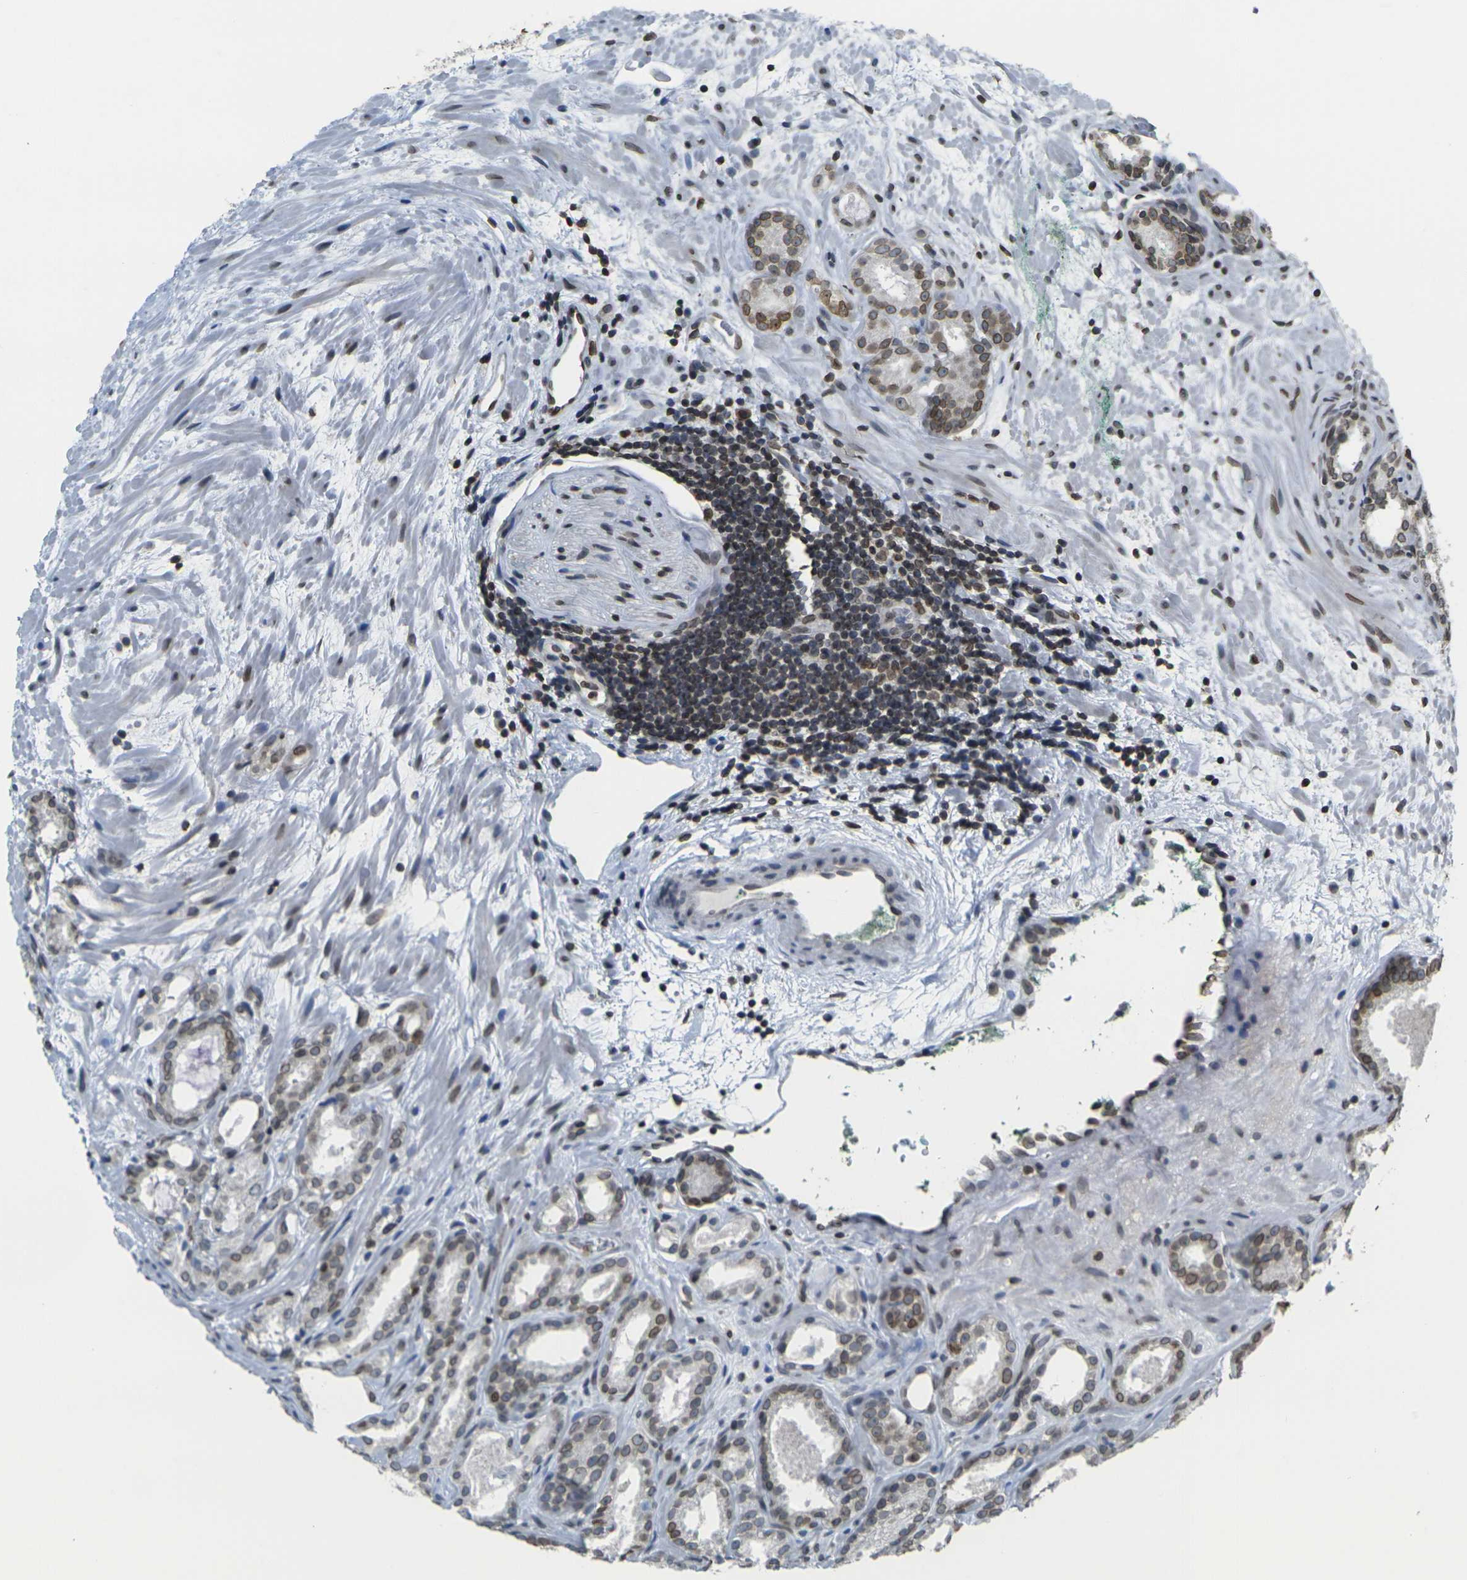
{"staining": {"intensity": "moderate", "quantity": ">75%", "location": "cytoplasmic/membranous,nuclear"}, "tissue": "prostate cancer", "cell_type": "Tumor cells", "image_type": "cancer", "snomed": [{"axis": "morphology", "description": "Adenocarcinoma, Low grade"}, {"axis": "topography", "description": "Prostate"}], "caption": "This photomicrograph reveals immunohistochemistry staining of prostate cancer (adenocarcinoma (low-grade)), with medium moderate cytoplasmic/membranous and nuclear positivity in approximately >75% of tumor cells.", "gene": "BRDT", "patient": {"sex": "male", "age": 57}}